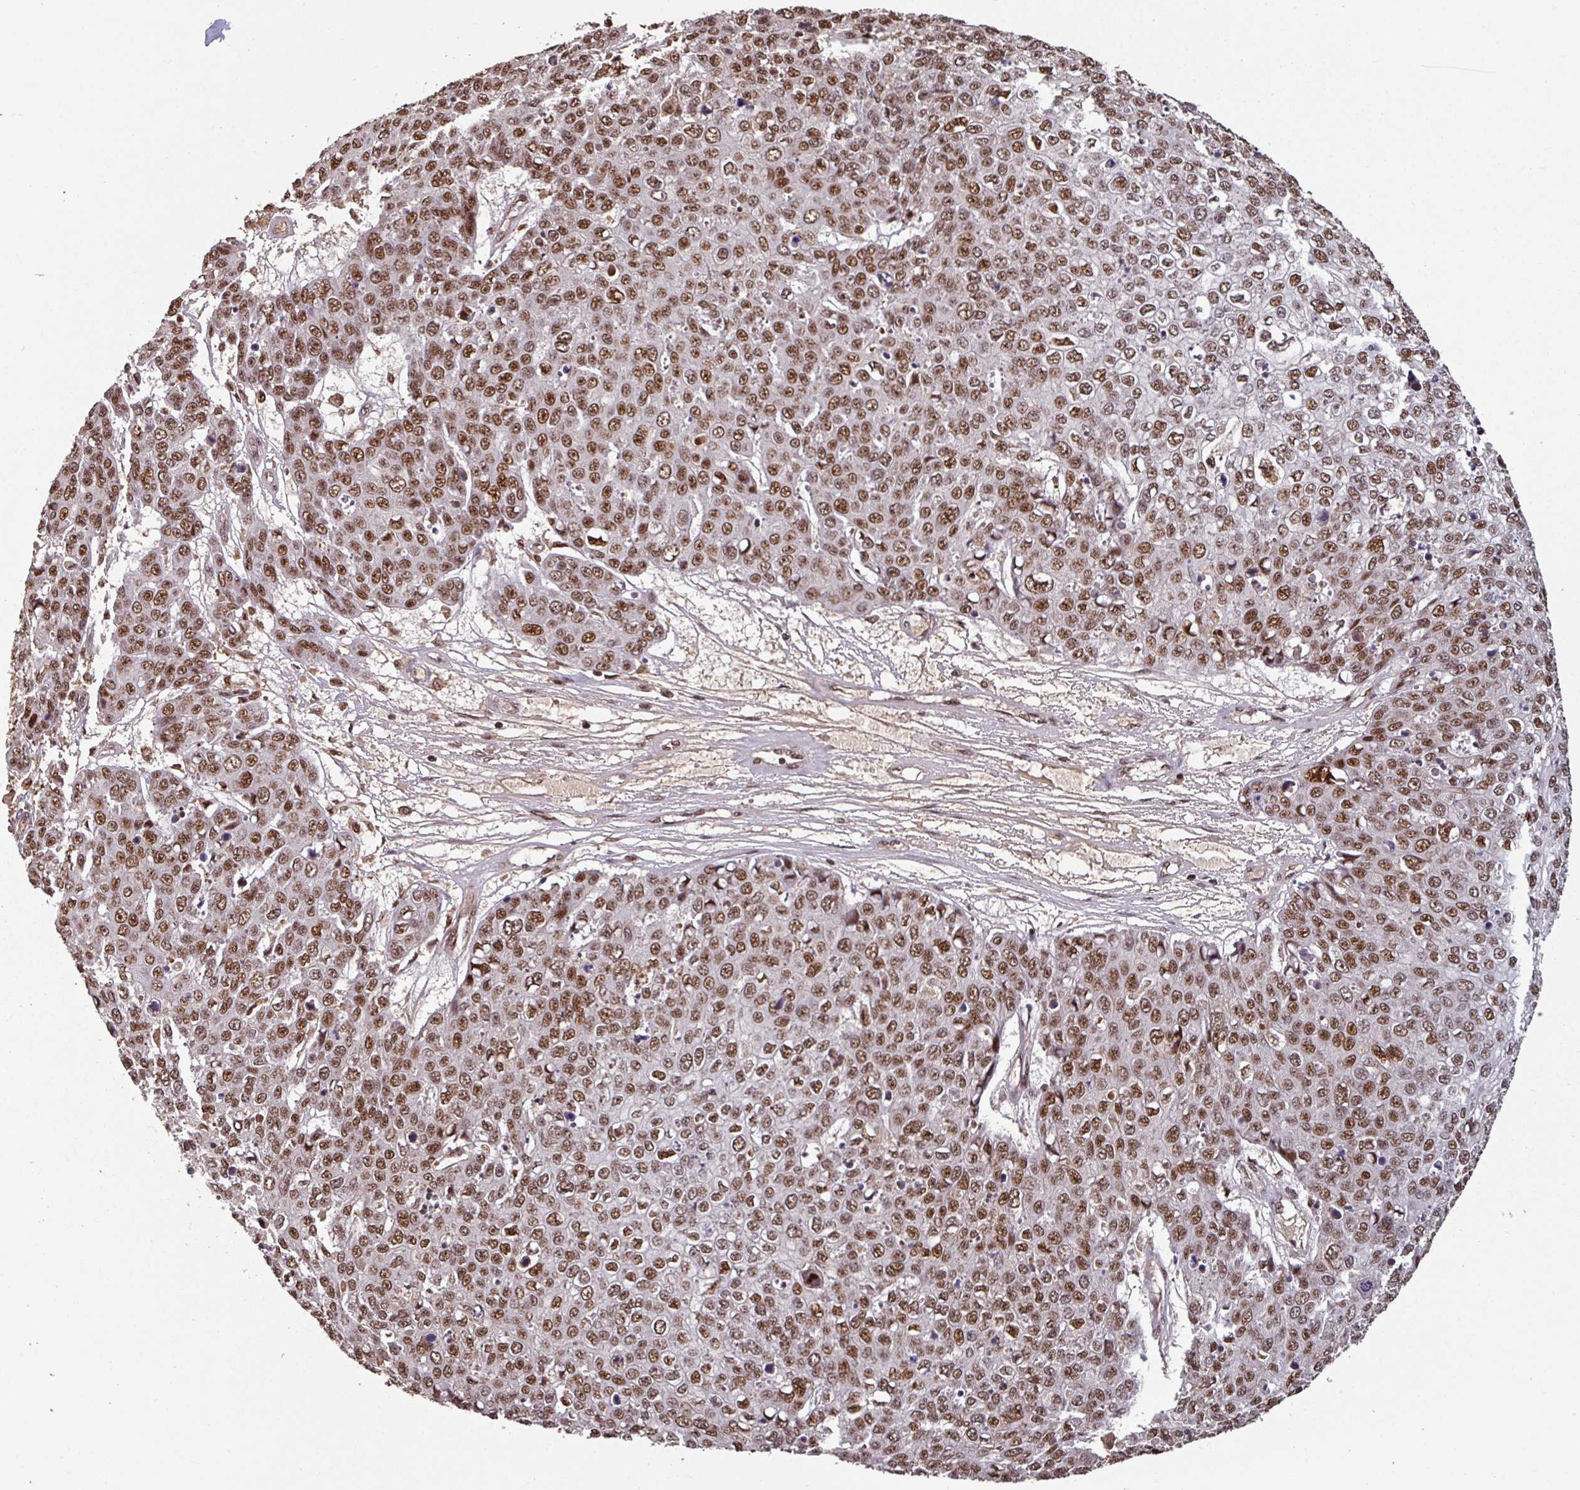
{"staining": {"intensity": "strong", "quantity": ">75%", "location": "nuclear"}, "tissue": "skin cancer", "cell_type": "Tumor cells", "image_type": "cancer", "snomed": [{"axis": "morphology", "description": "Normal tissue, NOS"}, {"axis": "morphology", "description": "Squamous cell carcinoma, NOS"}, {"axis": "topography", "description": "Skin"}], "caption": "Protein analysis of skin squamous cell carcinoma tissue demonstrates strong nuclear positivity in approximately >75% of tumor cells.", "gene": "POLD1", "patient": {"sex": "male", "age": 72}}